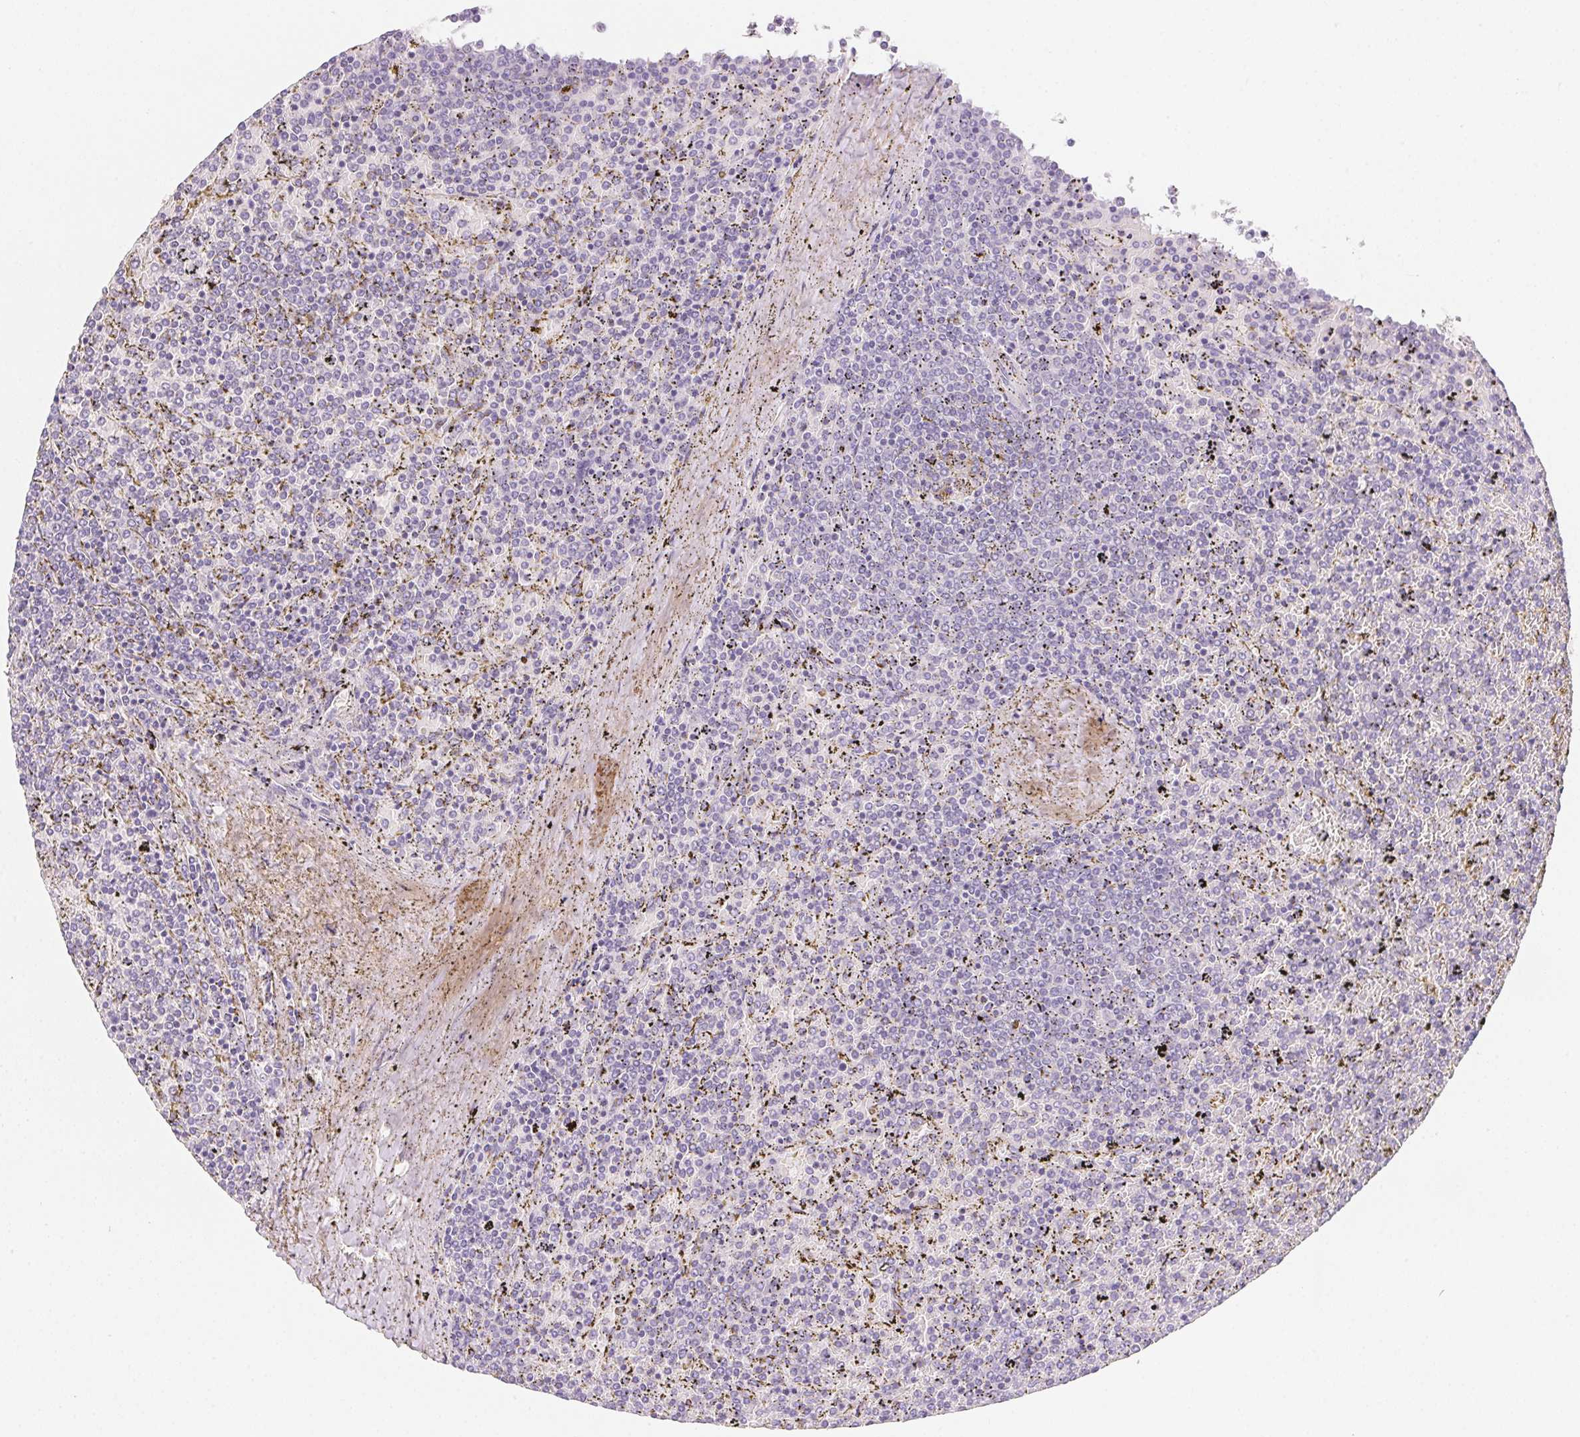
{"staining": {"intensity": "negative", "quantity": "none", "location": "none"}, "tissue": "lymphoma", "cell_type": "Tumor cells", "image_type": "cancer", "snomed": [{"axis": "morphology", "description": "Malignant lymphoma, non-Hodgkin's type, Low grade"}, {"axis": "topography", "description": "Spleen"}], "caption": "Immunohistochemistry photomicrograph of neoplastic tissue: human lymphoma stained with DAB shows no significant protein staining in tumor cells. (DAB IHC, high magnification).", "gene": "MYL4", "patient": {"sex": "female", "age": 77}}